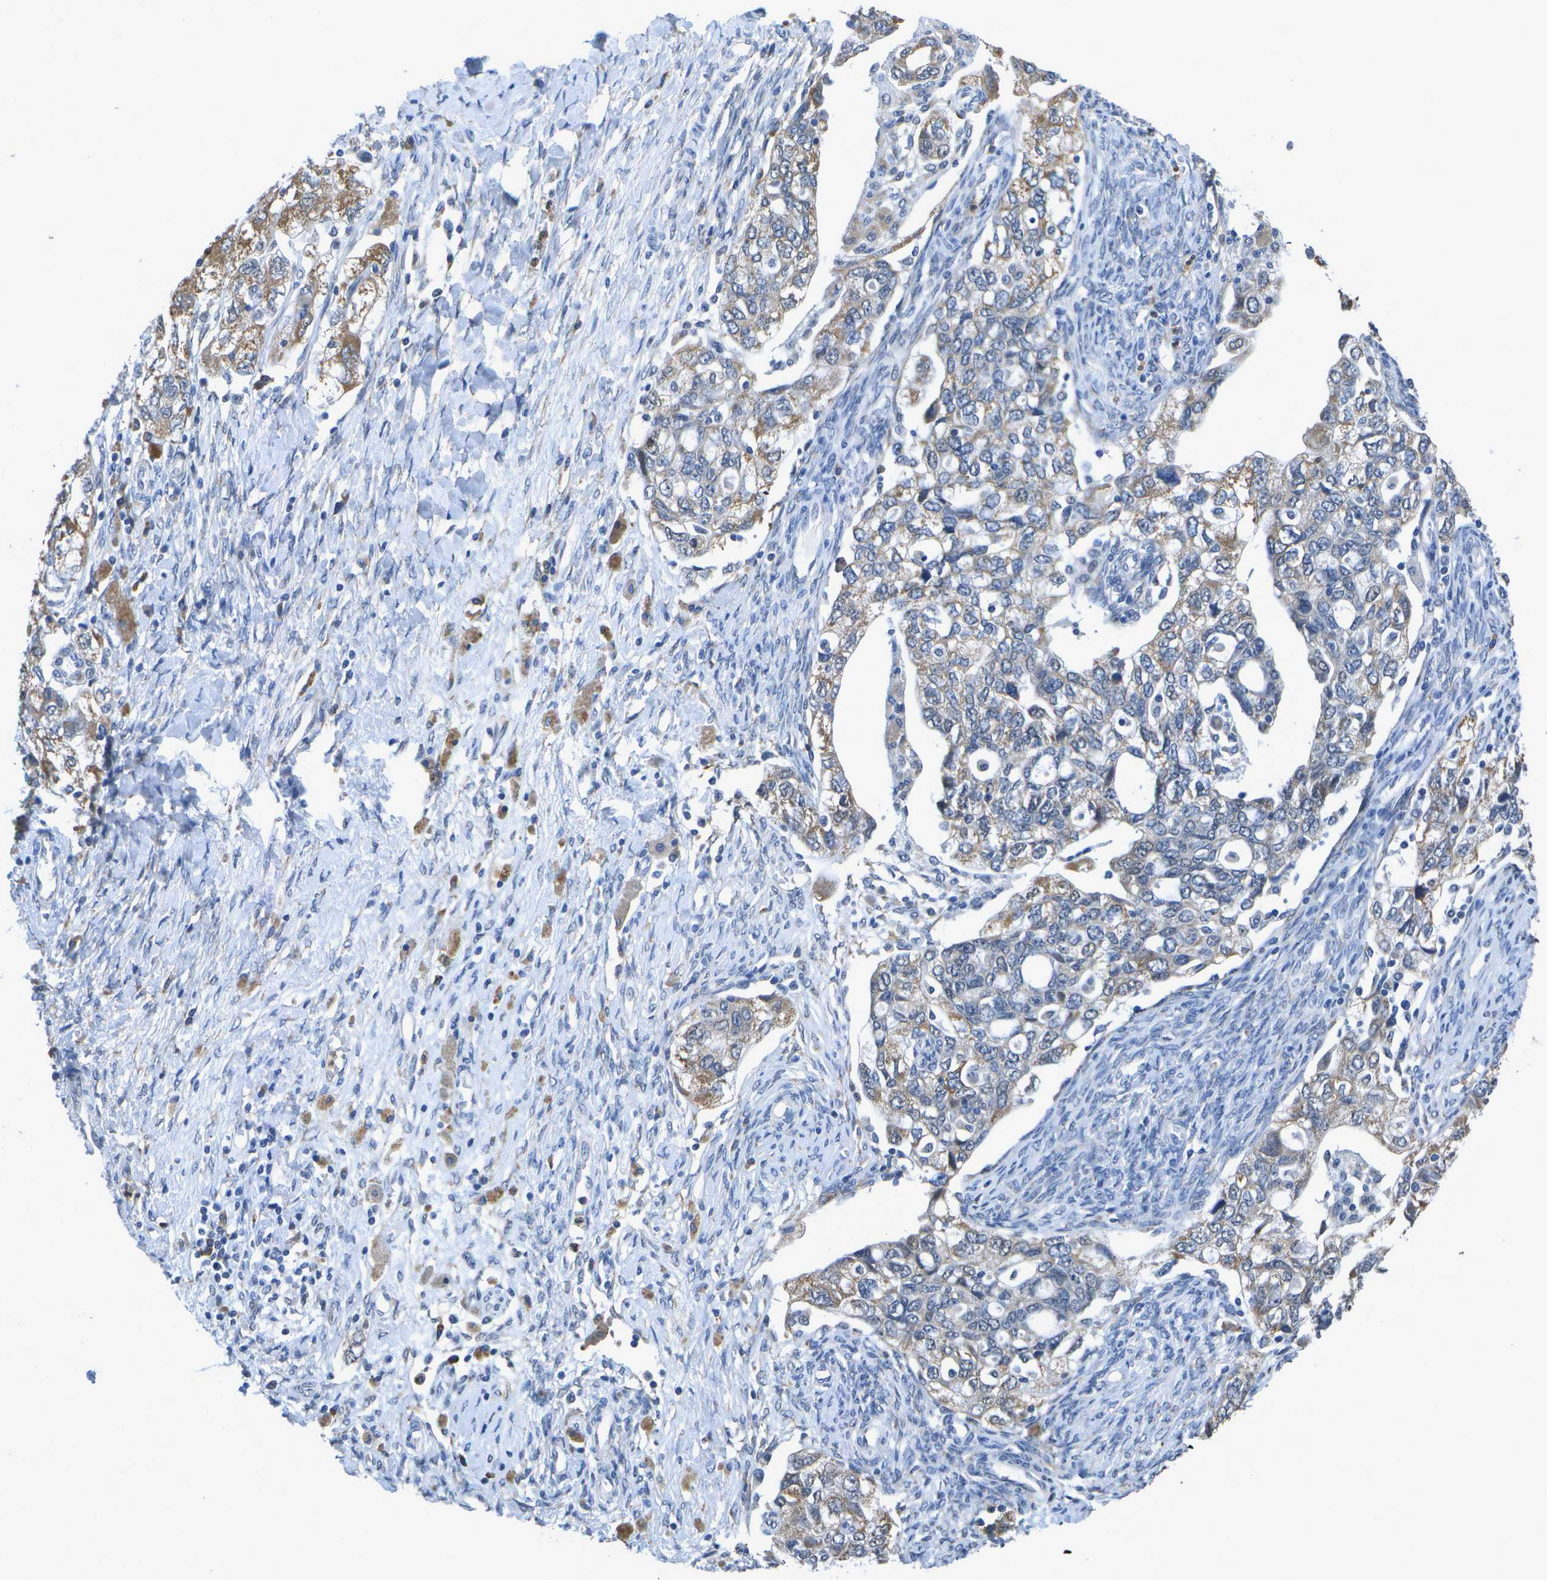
{"staining": {"intensity": "moderate", "quantity": "25%-75%", "location": "cytoplasmic/membranous"}, "tissue": "ovarian cancer", "cell_type": "Tumor cells", "image_type": "cancer", "snomed": [{"axis": "morphology", "description": "Carcinoma, NOS"}, {"axis": "morphology", "description": "Cystadenocarcinoma, serous, NOS"}, {"axis": "topography", "description": "Ovary"}], "caption": "This micrograph exhibits immunohistochemistry (IHC) staining of human ovarian cancer, with medium moderate cytoplasmic/membranous expression in approximately 25%-75% of tumor cells.", "gene": "DSE", "patient": {"sex": "female", "age": 69}}